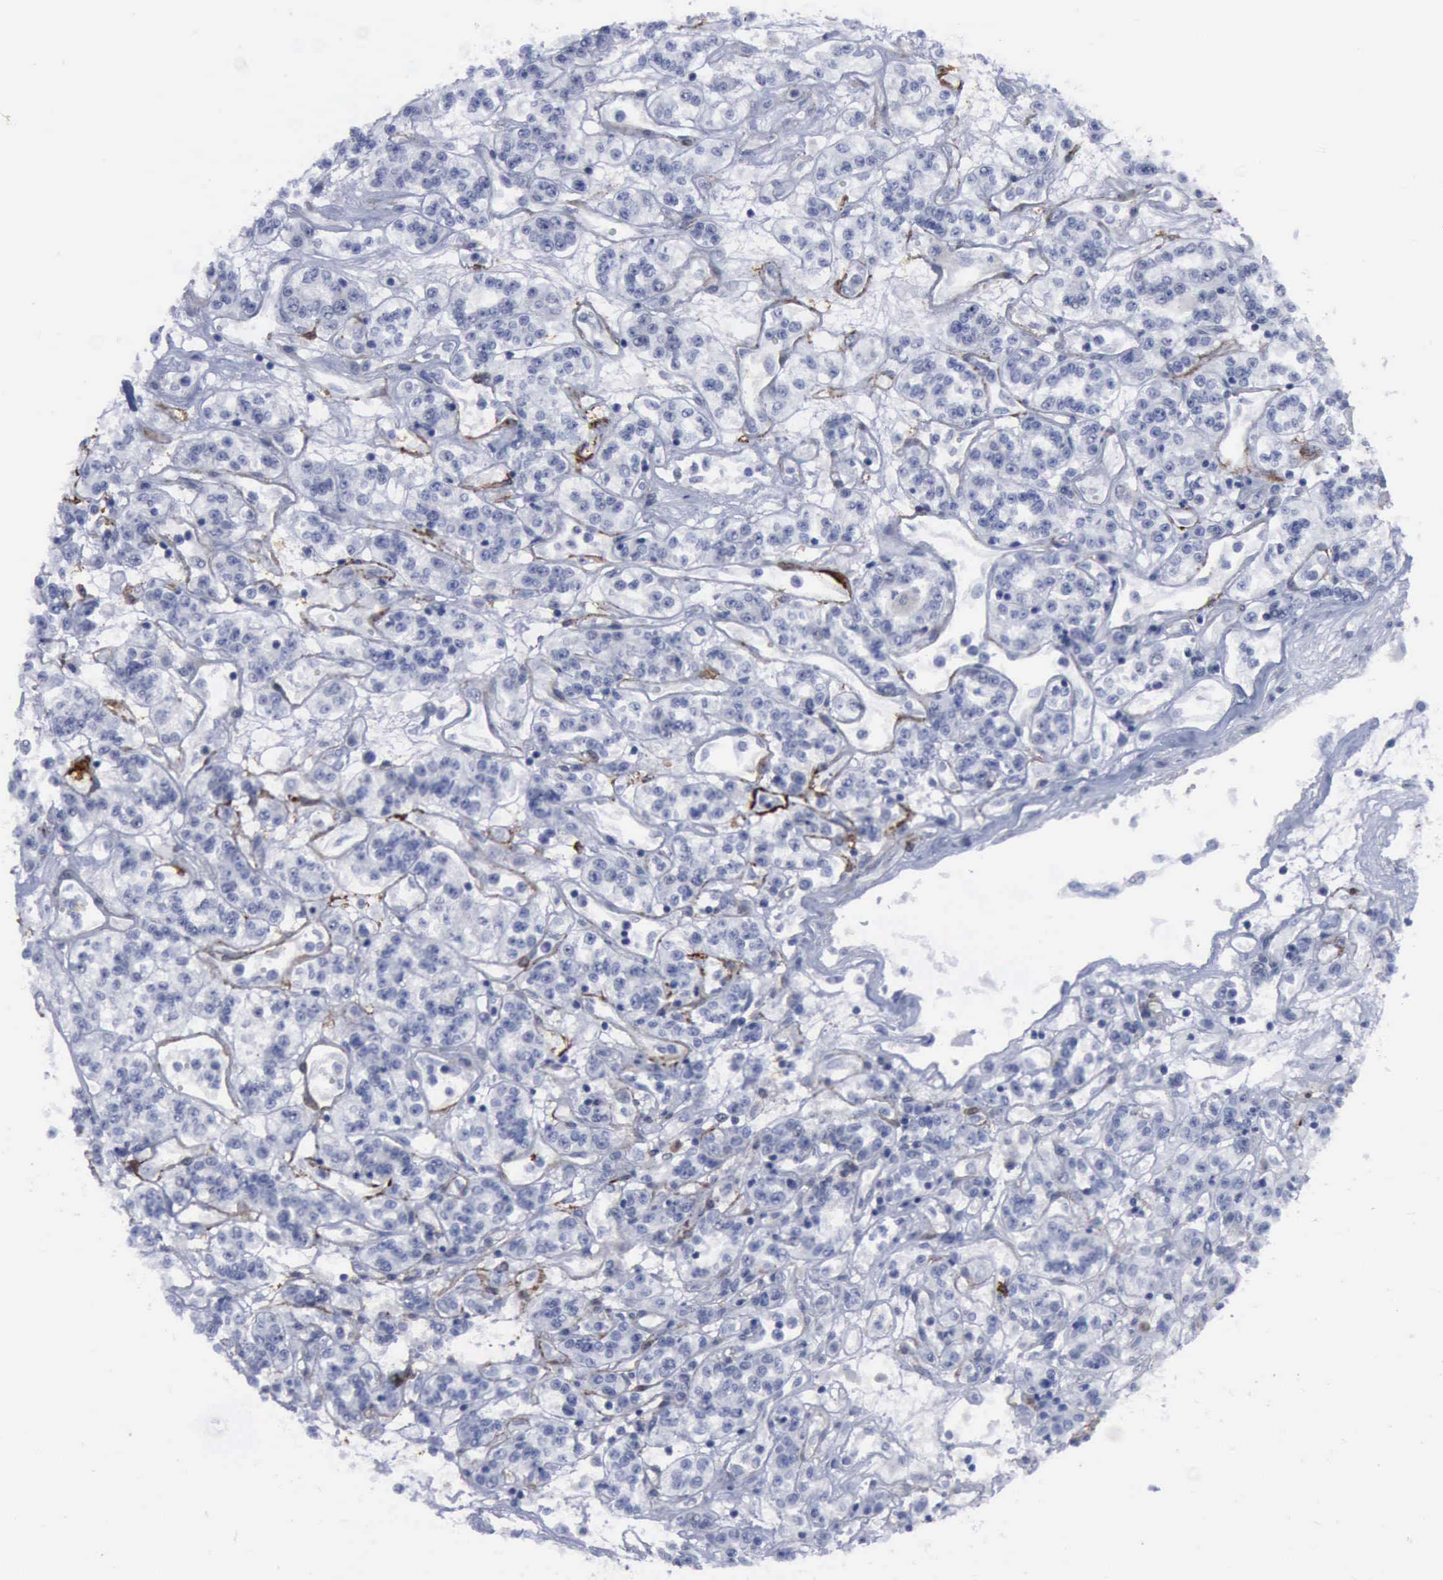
{"staining": {"intensity": "negative", "quantity": "none", "location": "none"}, "tissue": "renal cancer", "cell_type": "Tumor cells", "image_type": "cancer", "snomed": [{"axis": "morphology", "description": "Adenocarcinoma, NOS"}, {"axis": "topography", "description": "Kidney"}], "caption": "Human renal cancer stained for a protein using IHC reveals no positivity in tumor cells.", "gene": "NGFR", "patient": {"sex": "female", "age": 76}}